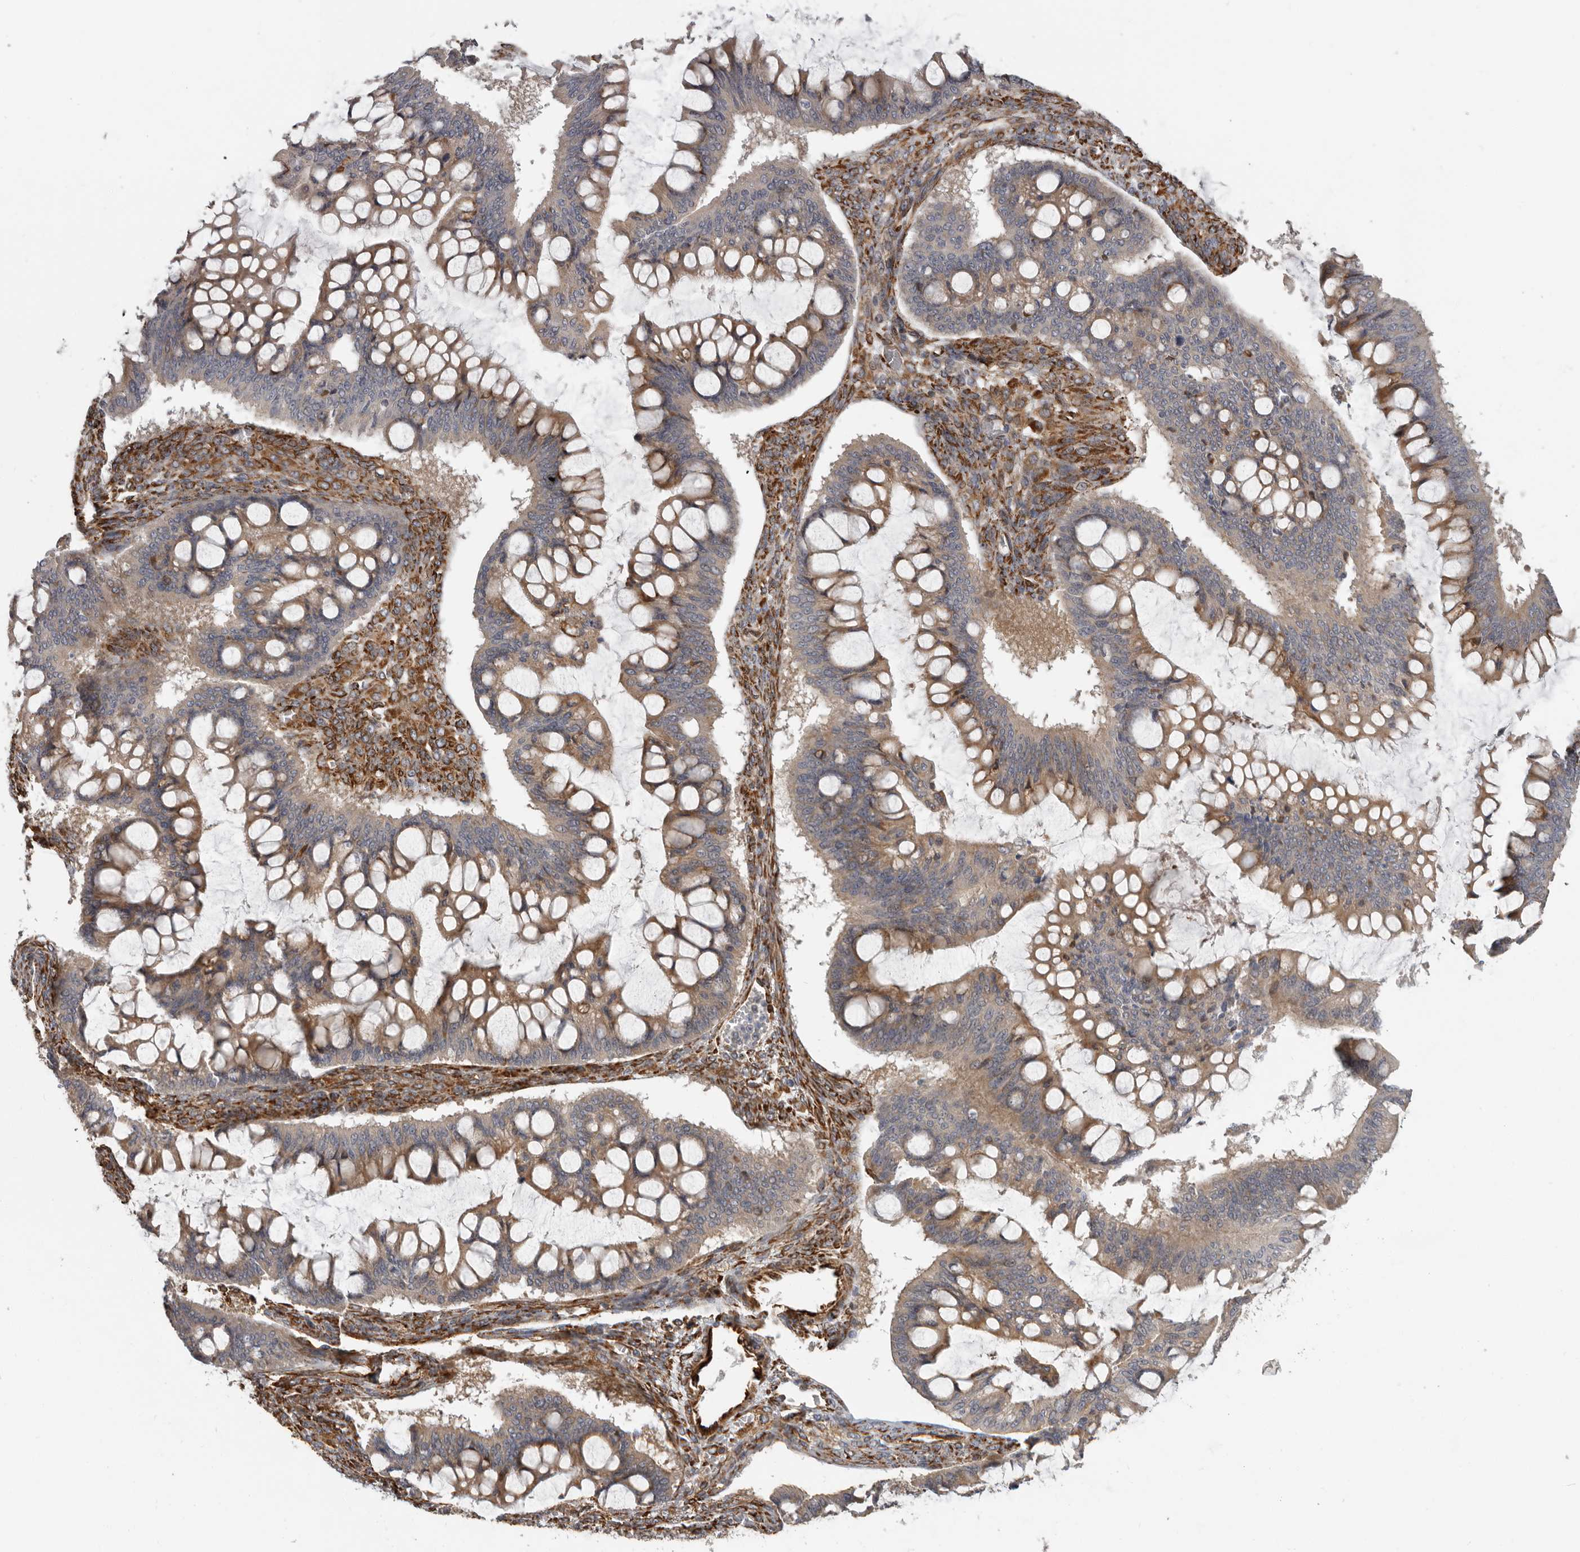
{"staining": {"intensity": "weak", "quantity": ">75%", "location": "cytoplasmic/membranous"}, "tissue": "ovarian cancer", "cell_type": "Tumor cells", "image_type": "cancer", "snomed": [{"axis": "morphology", "description": "Cystadenocarcinoma, mucinous, NOS"}, {"axis": "topography", "description": "Ovary"}], "caption": "Immunohistochemistry (IHC) of mucinous cystadenocarcinoma (ovarian) demonstrates low levels of weak cytoplasmic/membranous expression in about >75% of tumor cells.", "gene": "CEP350", "patient": {"sex": "female", "age": 73}}